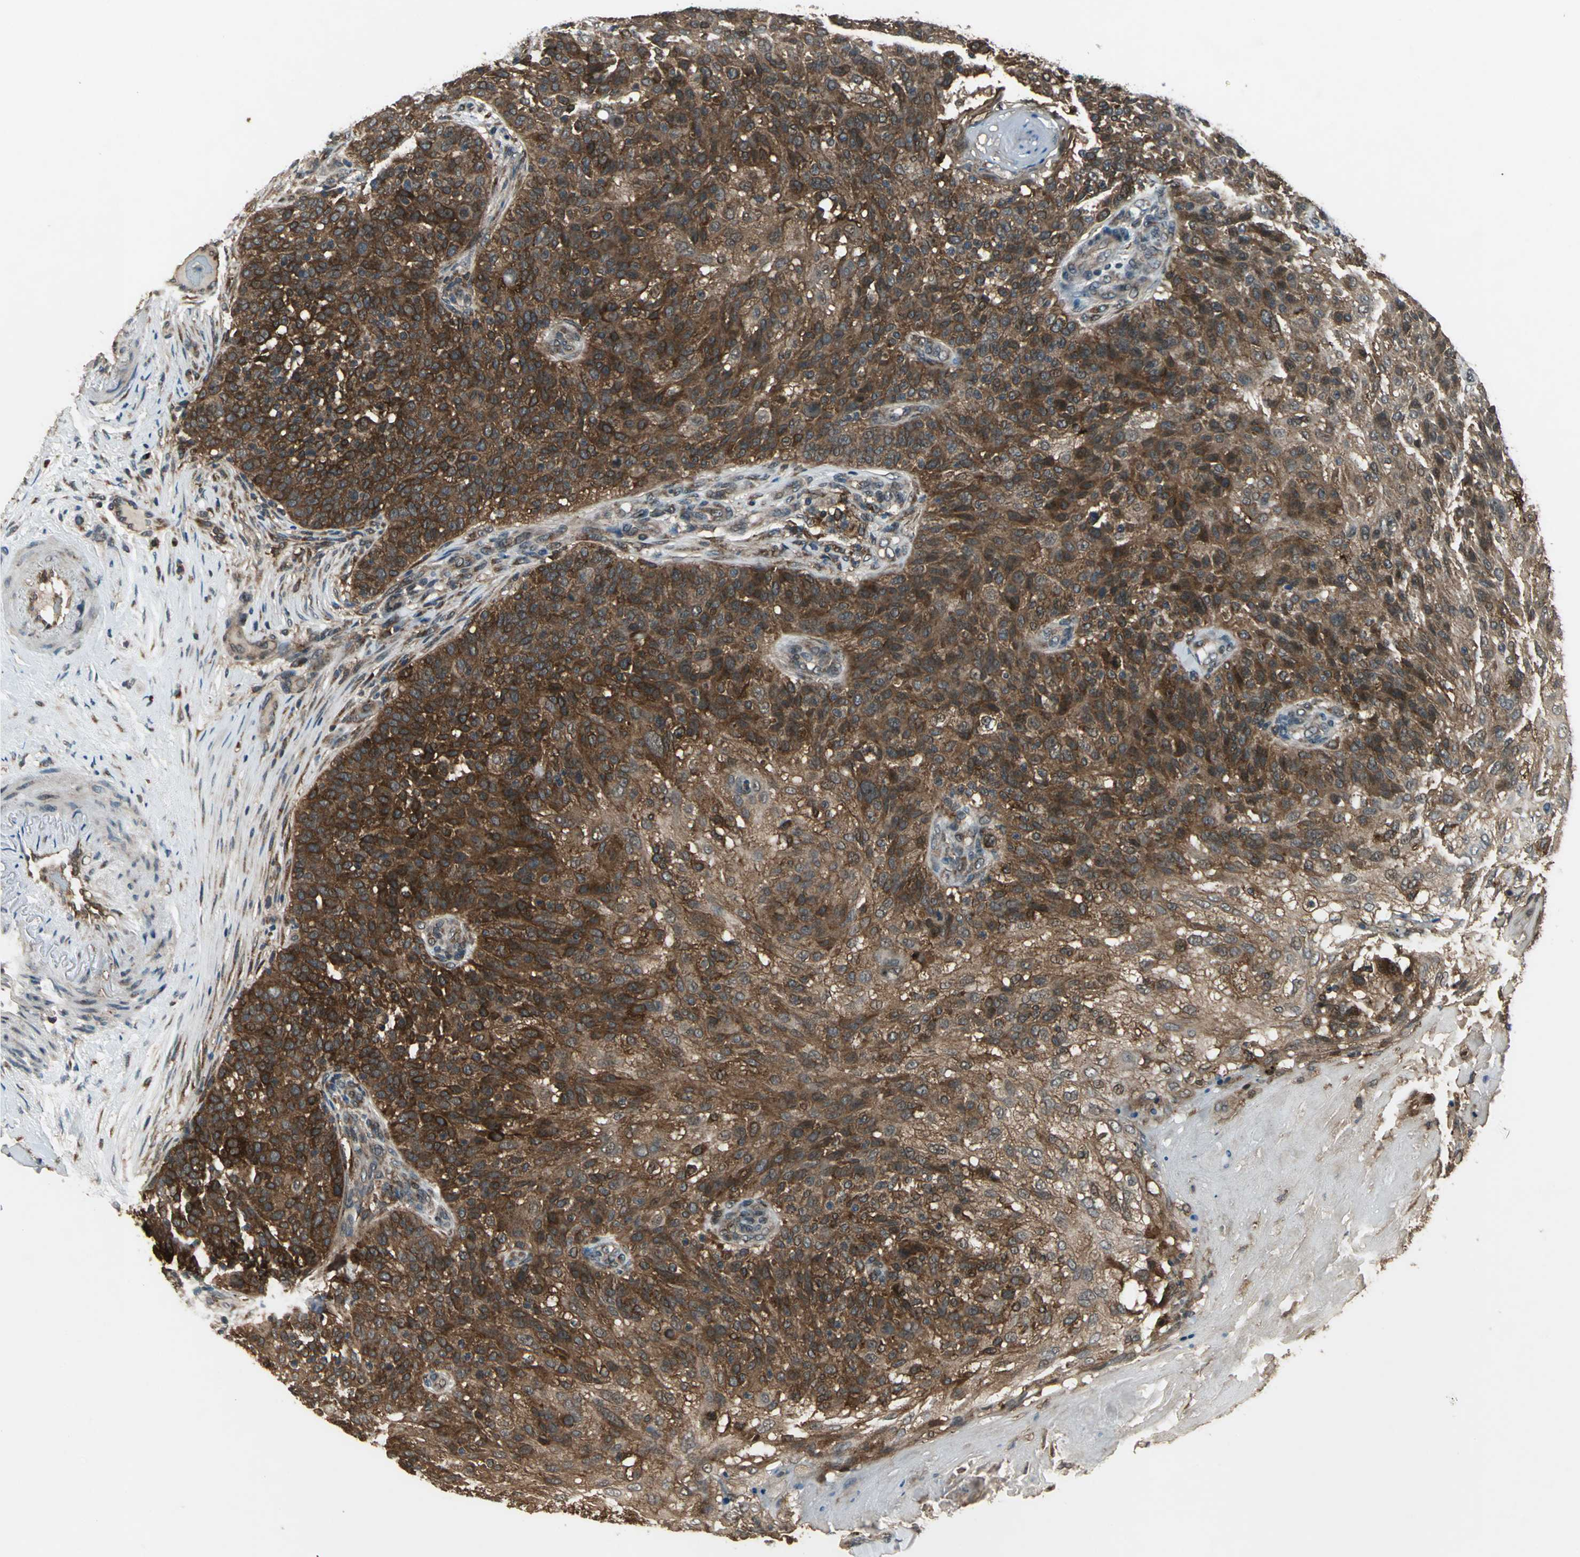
{"staining": {"intensity": "strong", "quantity": ">75%", "location": "cytoplasmic/membranous"}, "tissue": "skin cancer", "cell_type": "Tumor cells", "image_type": "cancer", "snomed": [{"axis": "morphology", "description": "Normal tissue, NOS"}, {"axis": "morphology", "description": "Squamous cell carcinoma, NOS"}, {"axis": "topography", "description": "Skin"}], "caption": "Tumor cells show high levels of strong cytoplasmic/membranous staining in approximately >75% of cells in human skin cancer. Using DAB (3,3'-diaminobenzidine) (brown) and hematoxylin (blue) stains, captured at high magnification using brightfield microscopy.", "gene": "NFKBIE", "patient": {"sex": "female", "age": 83}}